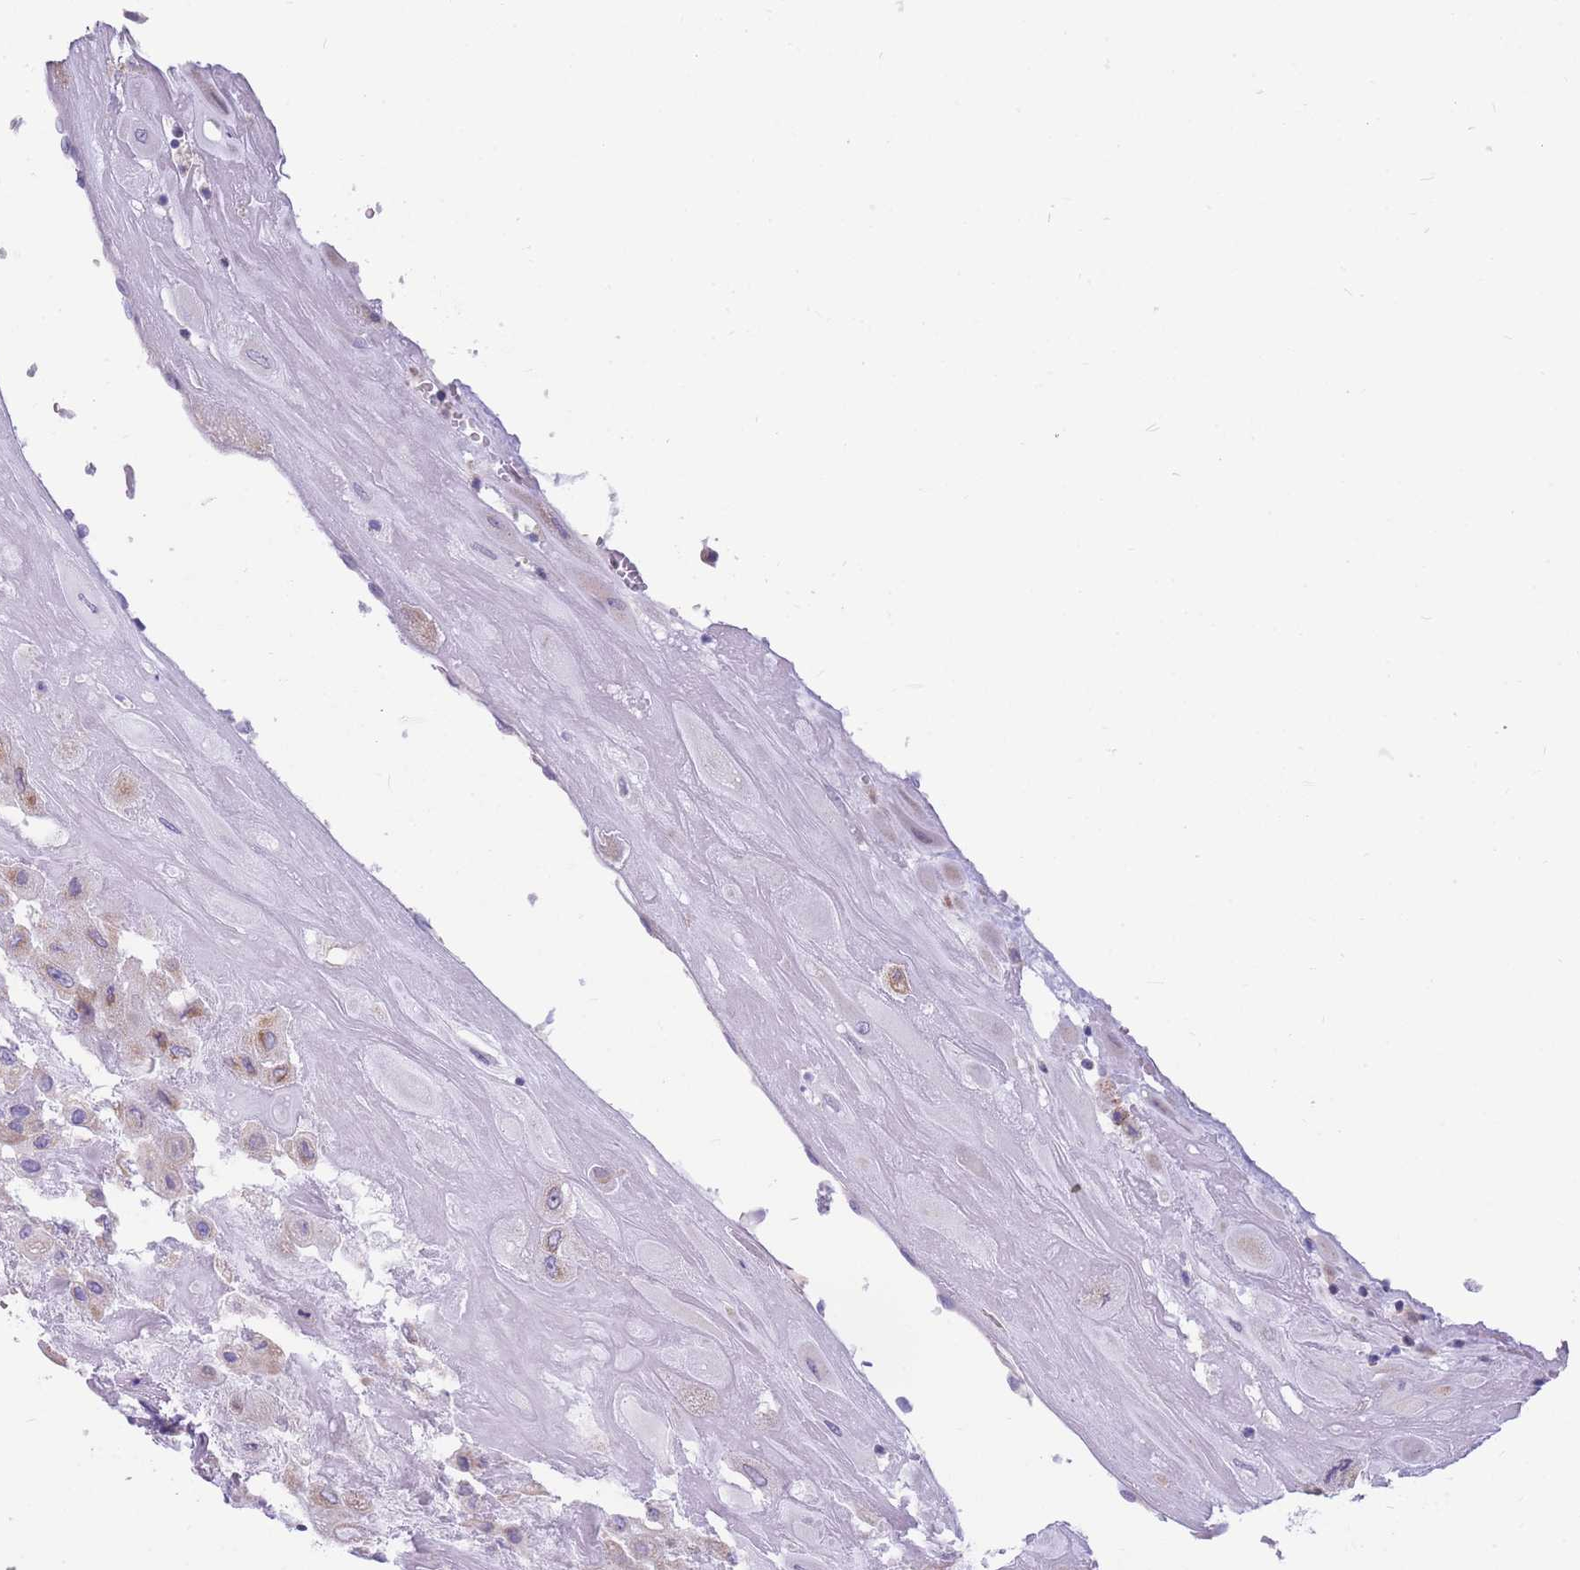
{"staining": {"intensity": "weak", "quantity": "25%-75%", "location": "cytoplasmic/membranous"}, "tissue": "placenta", "cell_type": "Decidual cells", "image_type": "normal", "snomed": [{"axis": "morphology", "description": "Normal tissue, NOS"}, {"axis": "topography", "description": "Placenta"}], "caption": "Immunohistochemical staining of benign human placenta exhibits weak cytoplasmic/membranous protein positivity in about 25%-75% of decidual cells. Nuclei are stained in blue.", "gene": "DHRS11", "patient": {"sex": "female", "age": 32}}